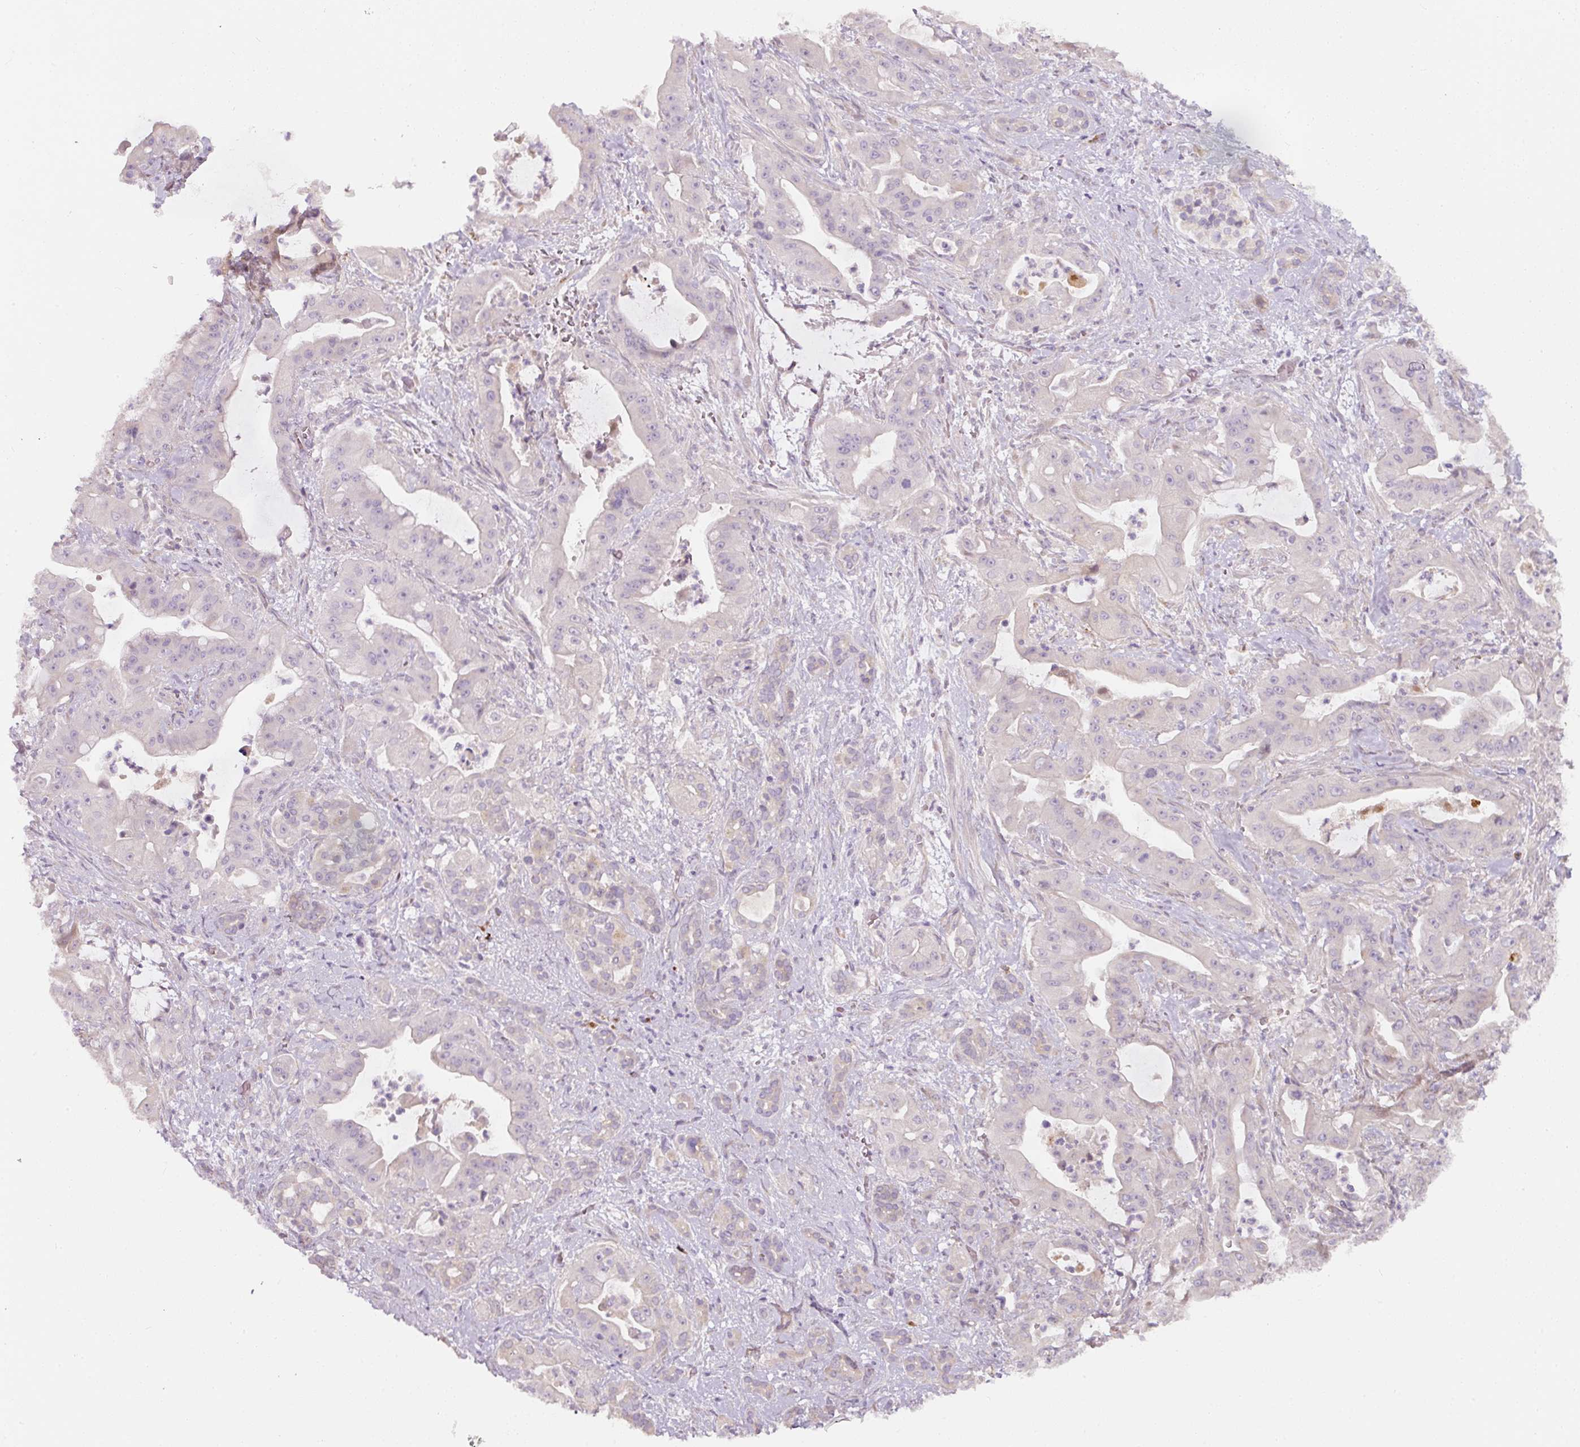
{"staining": {"intensity": "negative", "quantity": "none", "location": "none"}, "tissue": "pancreatic cancer", "cell_type": "Tumor cells", "image_type": "cancer", "snomed": [{"axis": "morphology", "description": "Adenocarcinoma, NOS"}, {"axis": "topography", "description": "Pancreas"}], "caption": "Human adenocarcinoma (pancreatic) stained for a protein using IHC shows no staining in tumor cells.", "gene": "NBPF11", "patient": {"sex": "male", "age": 57}}